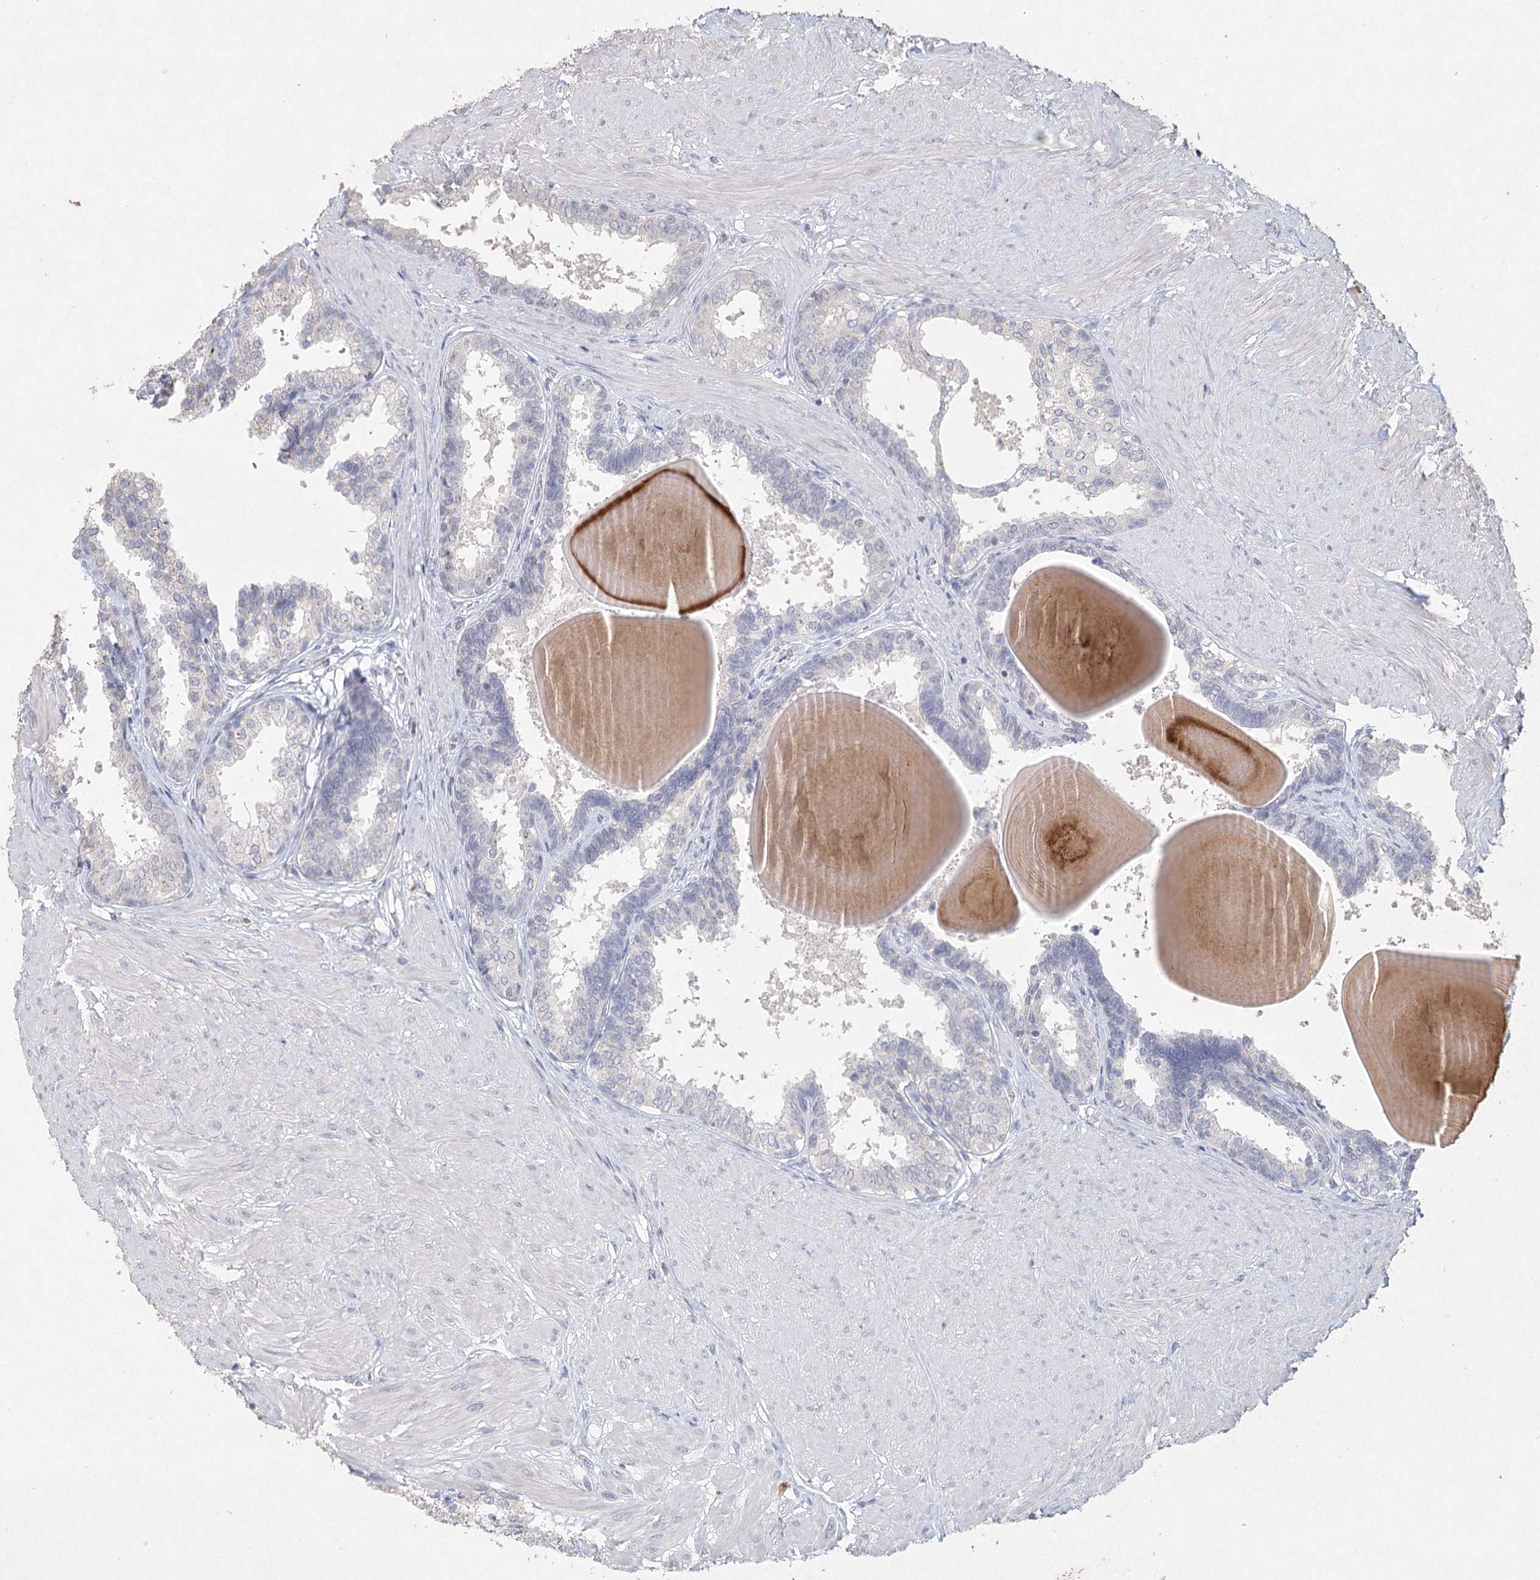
{"staining": {"intensity": "negative", "quantity": "none", "location": "none"}, "tissue": "prostate", "cell_type": "Glandular cells", "image_type": "normal", "snomed": [{"axis": "morphology", "description": "Normal tissue, NOS"}, {"axis": "topography", "description": "Prostate"}], "caption": "IHC histopathology image of unremarkable human prostate stained for a protein (brown), which shows no positivity in glandular cells.", "gene": "ARSI", "patient": {"sex": "male", "age": 48}}